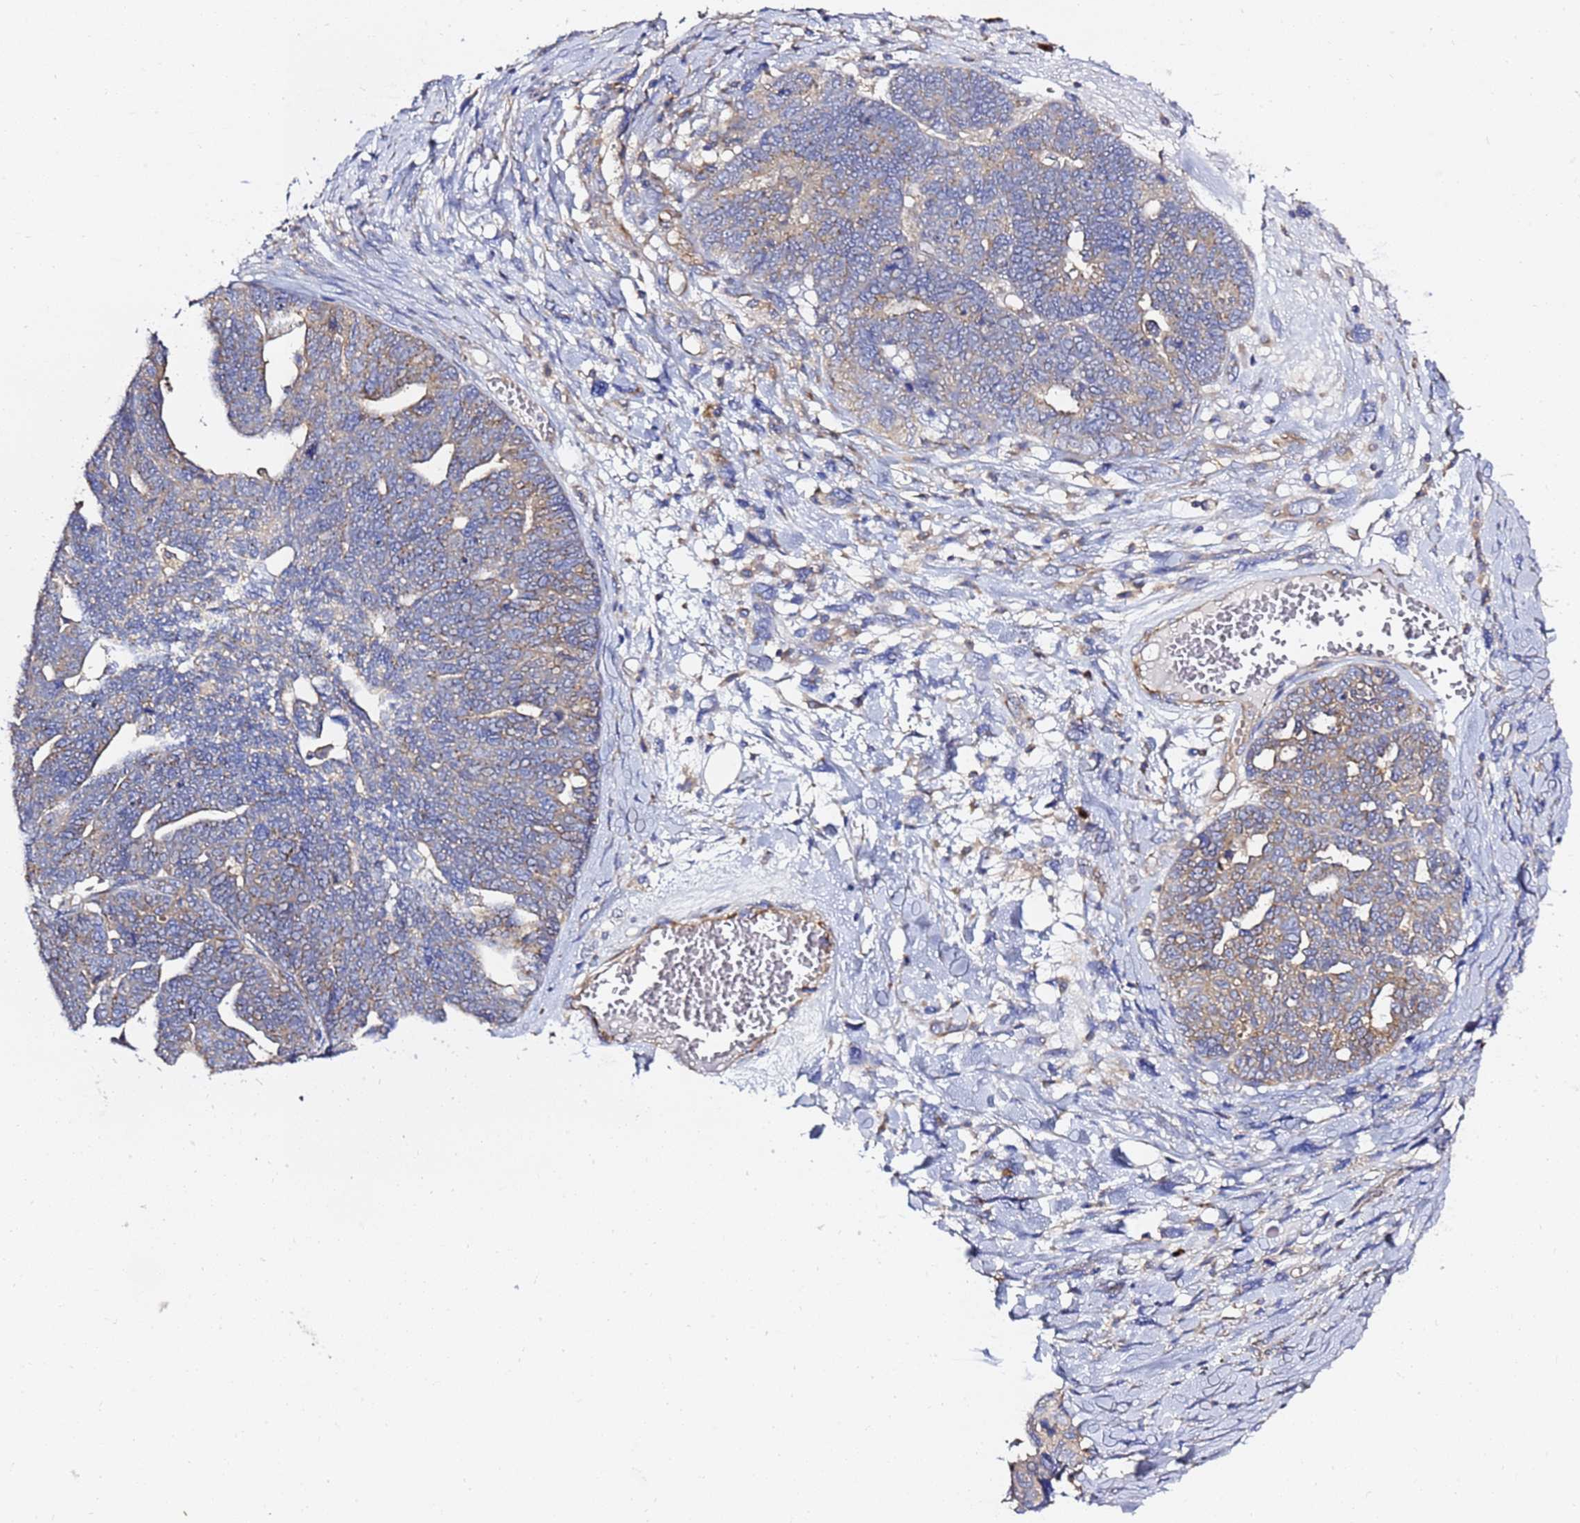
{"staining": {"intensity": "weak", "quantity": "<25%", "location": "cytoplasmic/membranous"}, "tissue": "ovarian cancer", "cell_type": "Tumor cells", "image_type": "cancer", "snomed": [{"axis": "morphology", "description": "Cystadenocarcinoma, serous, NOS"}, {"axis": "topography", "description": "Ovary"}], "caption": "DAB immunohistochemical staining of serous cystadenocarcinoma (ovarian) demonstrates no significant positivity in tumor cells.", "gene": "ANAPC1", "patient": {"sex": "female", "age": 79}}